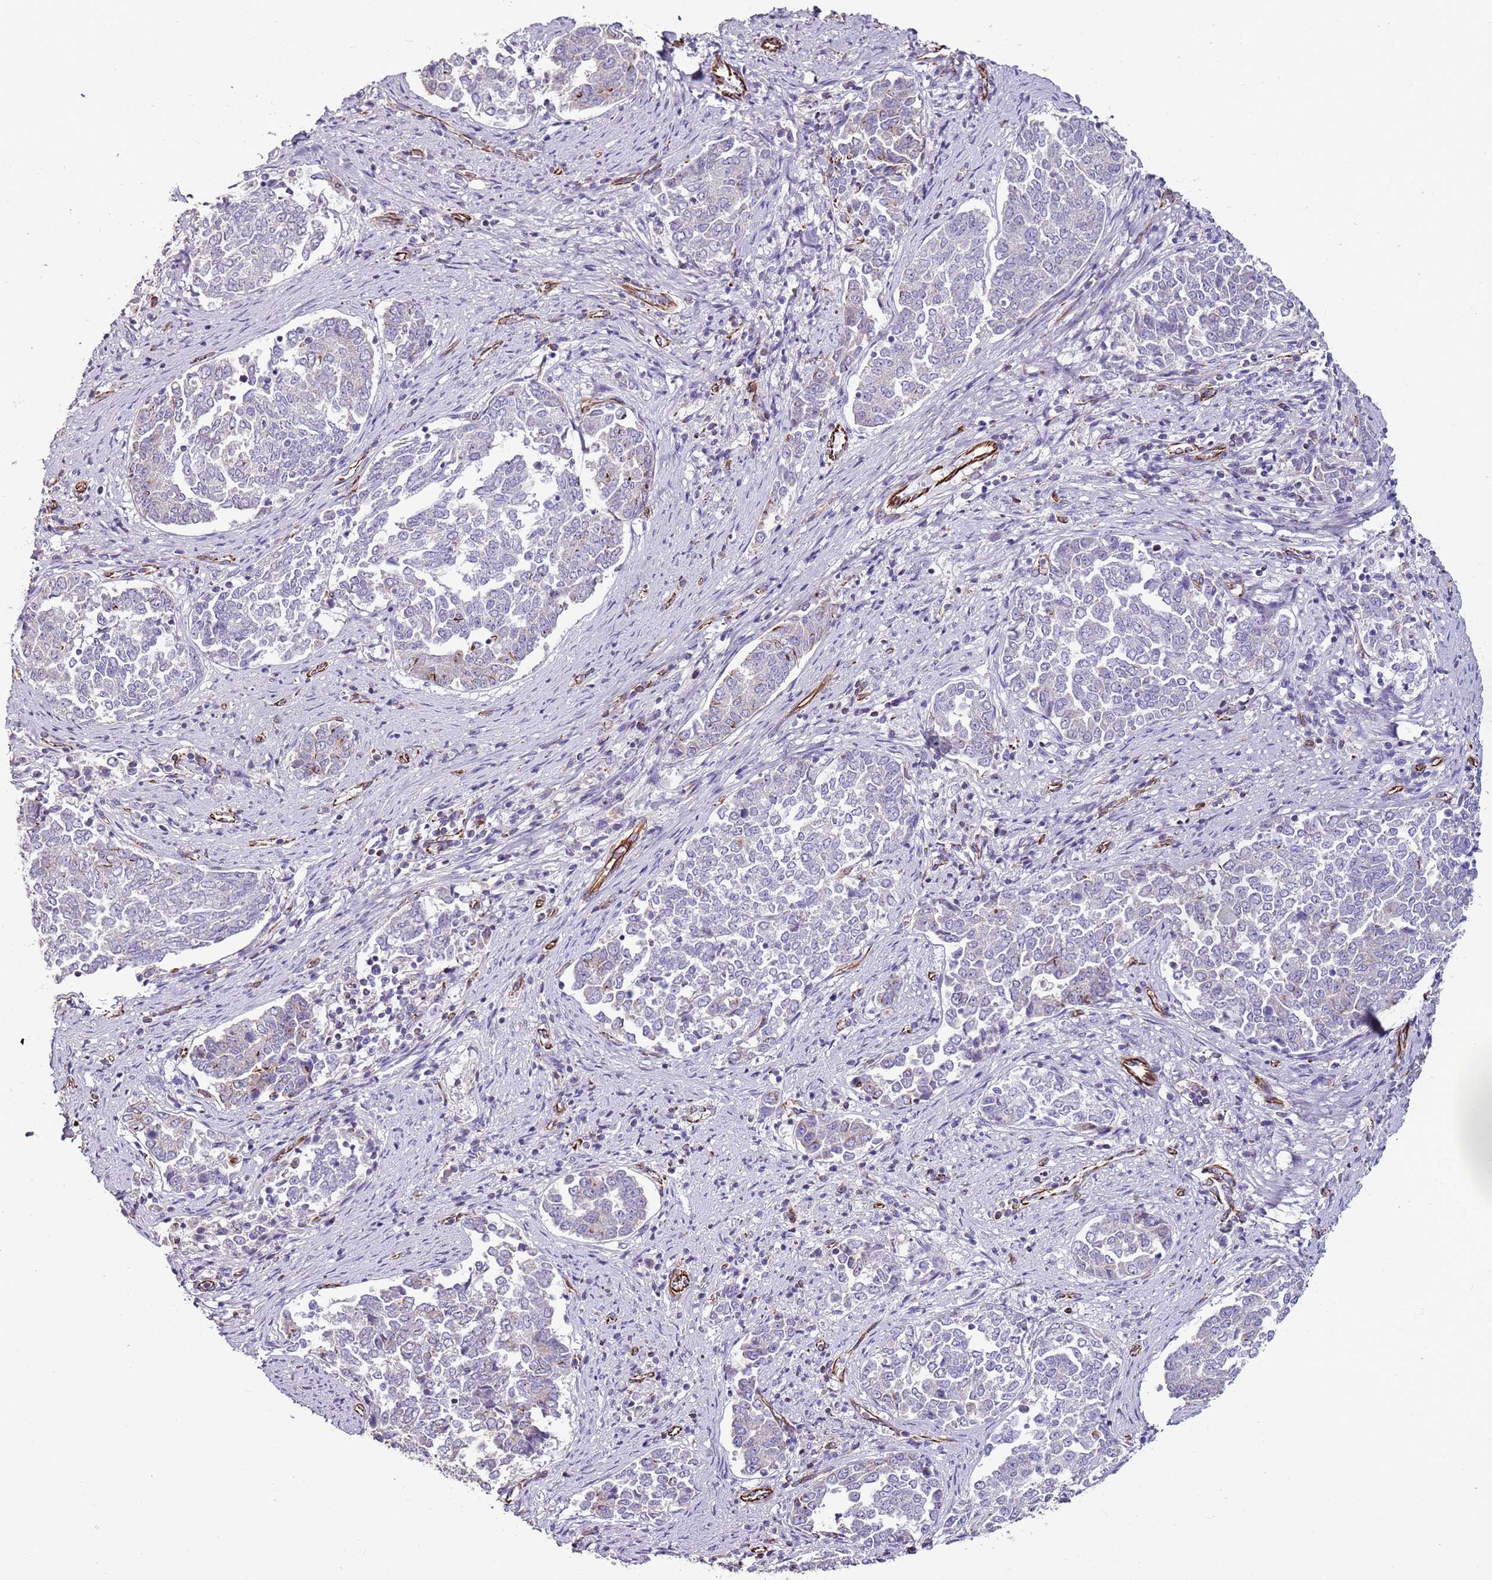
{"staining": {"intensity": "negative", "quantity": "none", "location": "none"}, "tissue": "endometrial cancer", "cell_type": "Tumor cells", "image_type": "cancer", "snomed": [{"axis": "morphology", "description": "Adenocarcinoma, NOS"}, {"axis": "topography", "description": "Endometrium"}], "caption": "Immunohistochemistry of human adenocarcinoma (endometrial) reveals no staining in tumor cells. Brightfield microscopy of immunohistochemistry (IHC) stained with DAB (brown) and hematoxylin (blue), captured at high magnification.", "gene": "ZNF786", "patient": {"sex": "female", "age": 80}}